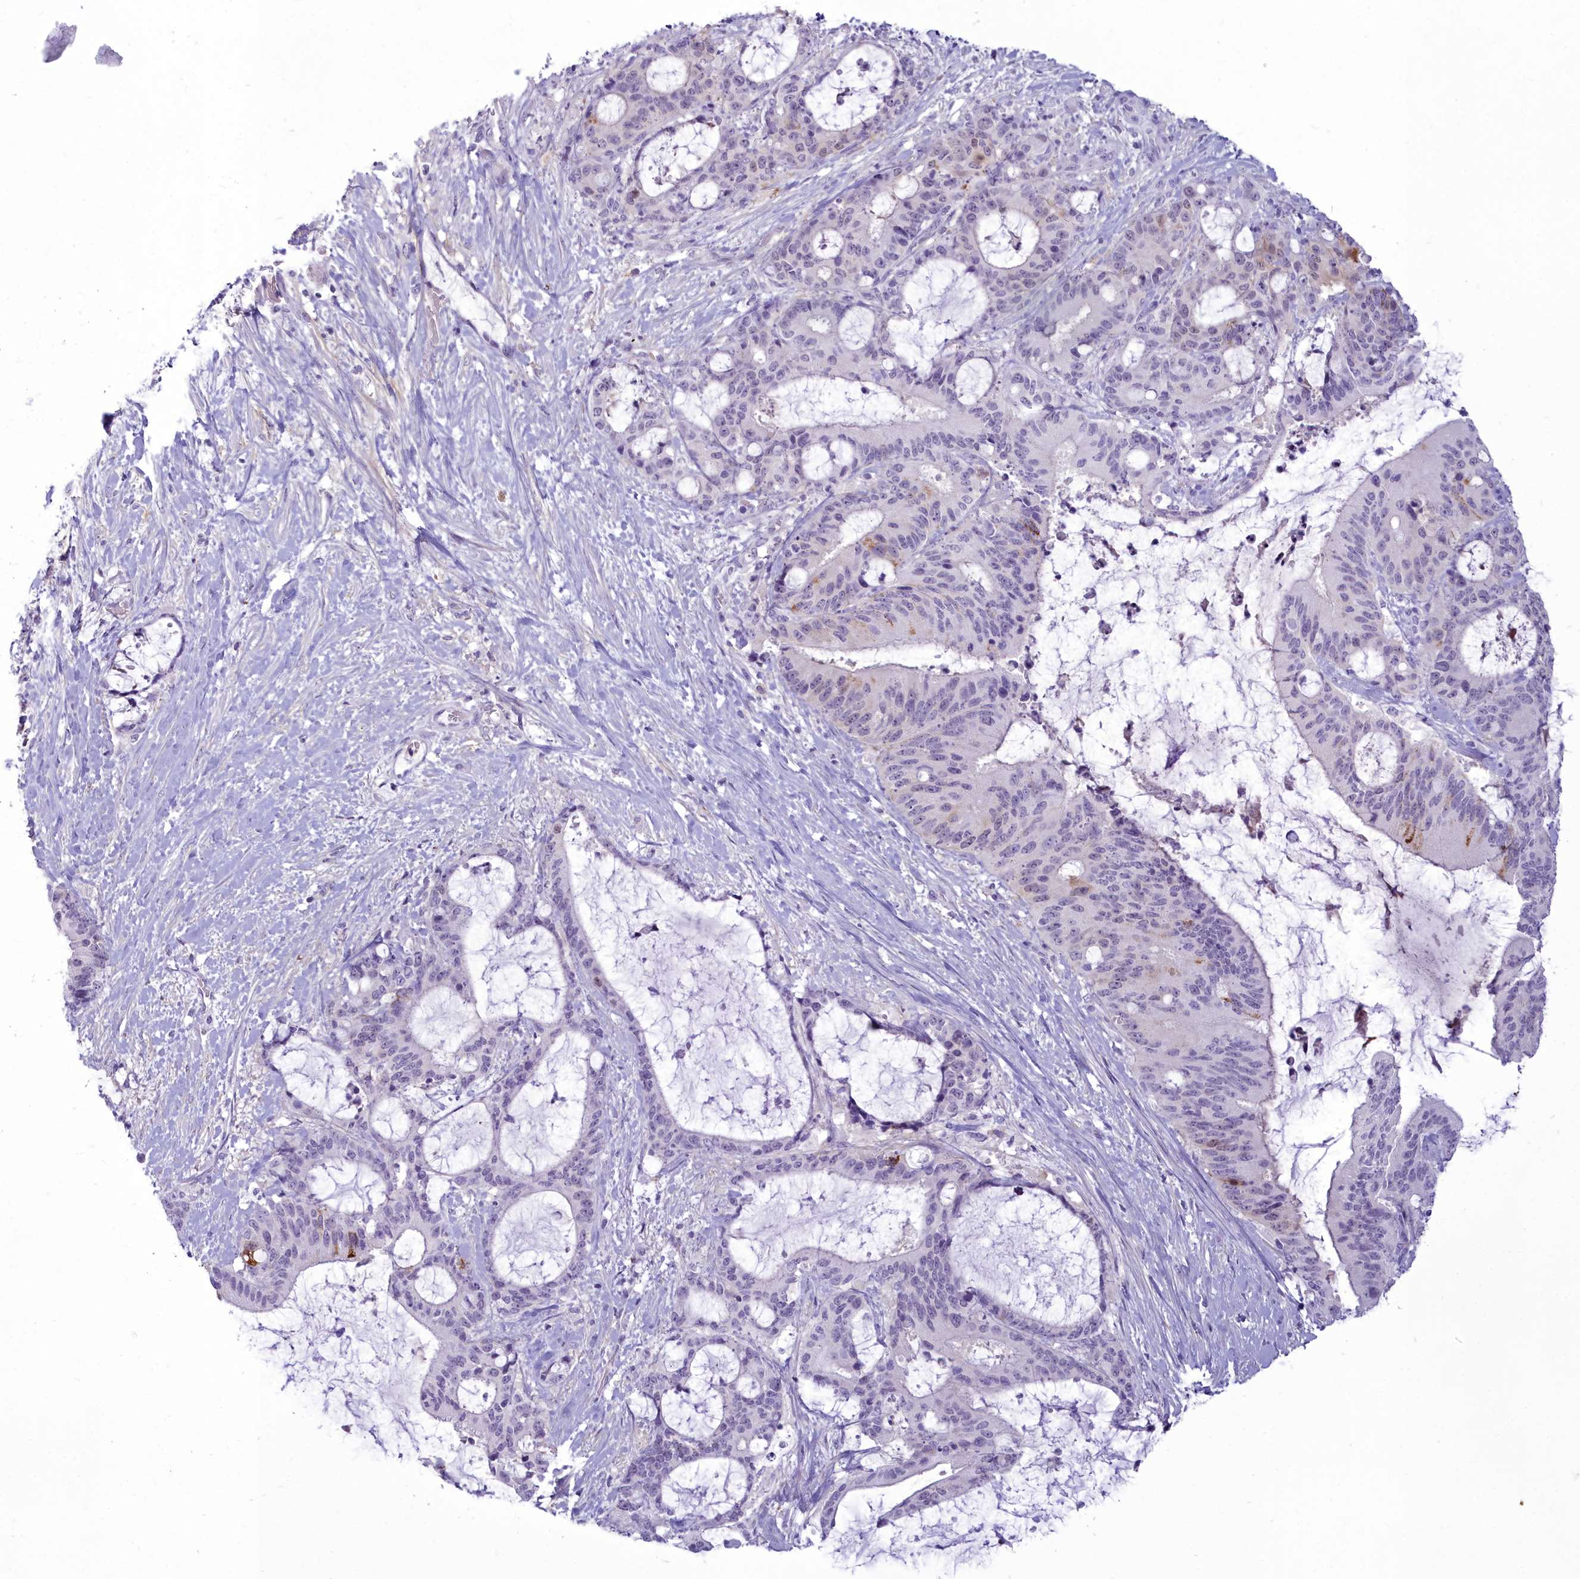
{"staining": {"intensity": "moderate", "quantity": "<25%", "location": "cytoplasmic/membranous"}, "tissue": "liver cancer", "cell_type": "Tumor cells", "image_type": "cancer", "snomed": [{"axis": "morphology", "description": "Normal tissue, NOS"}, {"axis": "morphology", "description": "Cholangiocarcinoma"}, {"axis": "topography", "description": "Liver"}, {"axis": "topography", "description": "Peripheral nerve tissue"}], "caption": "A histopathology image showing moderate cytoplasmic/membranous staining in approximately <25% of tumor cells in liver cholangiocarcinoma, as visualized by brown immunohistochemical staining.", "gene": "OSTN", "patient": {"sex": "female", "age": 73}}